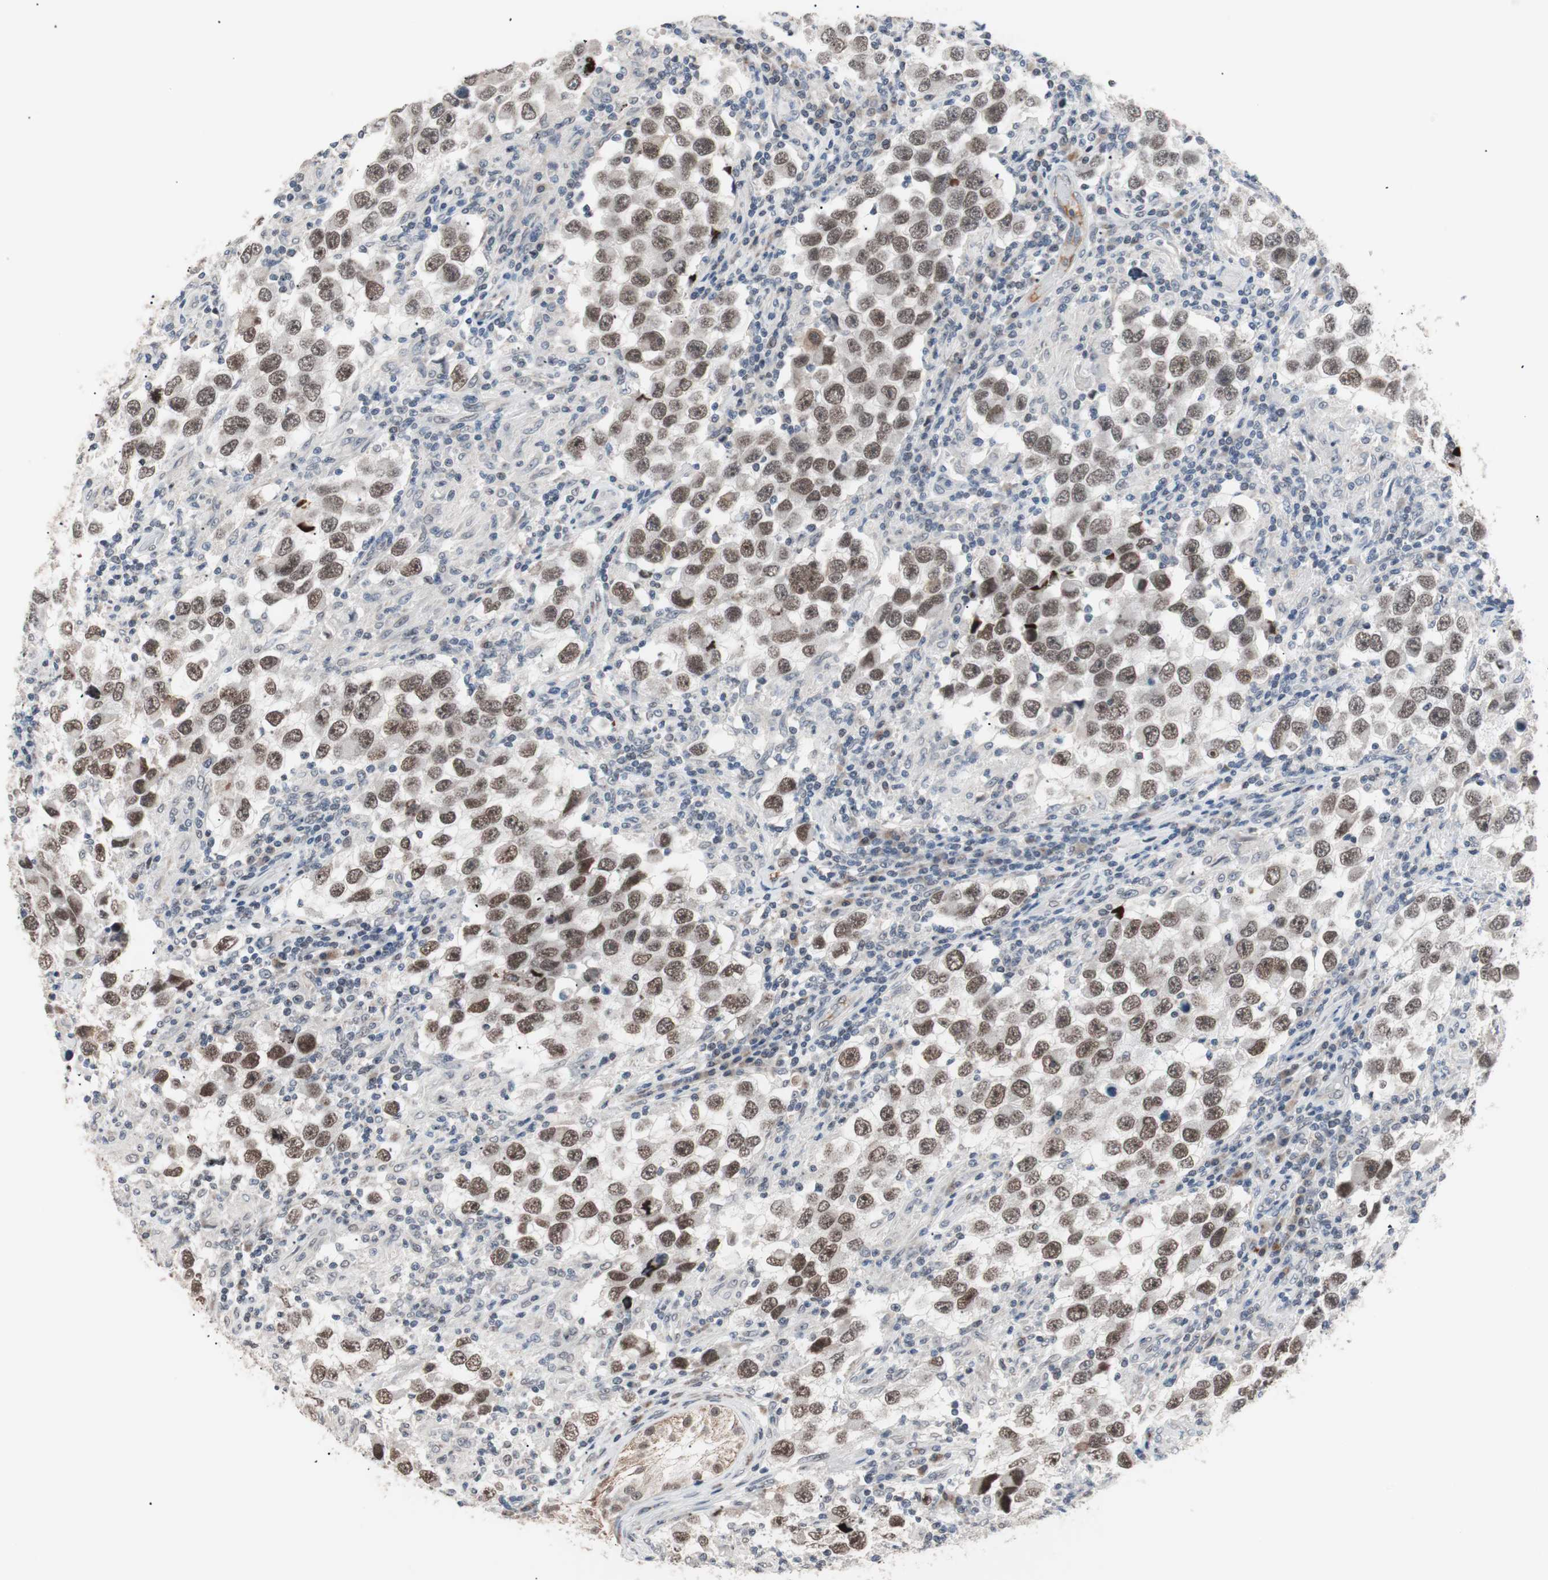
{"staining": {"intensity": "moderate", "quantity": ">75%", "location": "nuclear"}, "tissue": "testis cancer", "cell_type": "Tumor cells", "image_type": "cancer", "snomed": [{"axis": "morphology", "description": "Carcinoma, Embryonal, NOS"}, {"axis": "topography", "description": "Testis"}], "caption": "Immunohistochemical staining of human embryonal carcinoma (testis) reveals medium levels of moderate nuclear positivity in approximately >75% of tumor cells. (DAB (3,3'-diaminobenzidine) IHC with brightfield microscopy, high magnification).", "gene": "LIG3", "patient": {"sex": "male", "age": 21}}